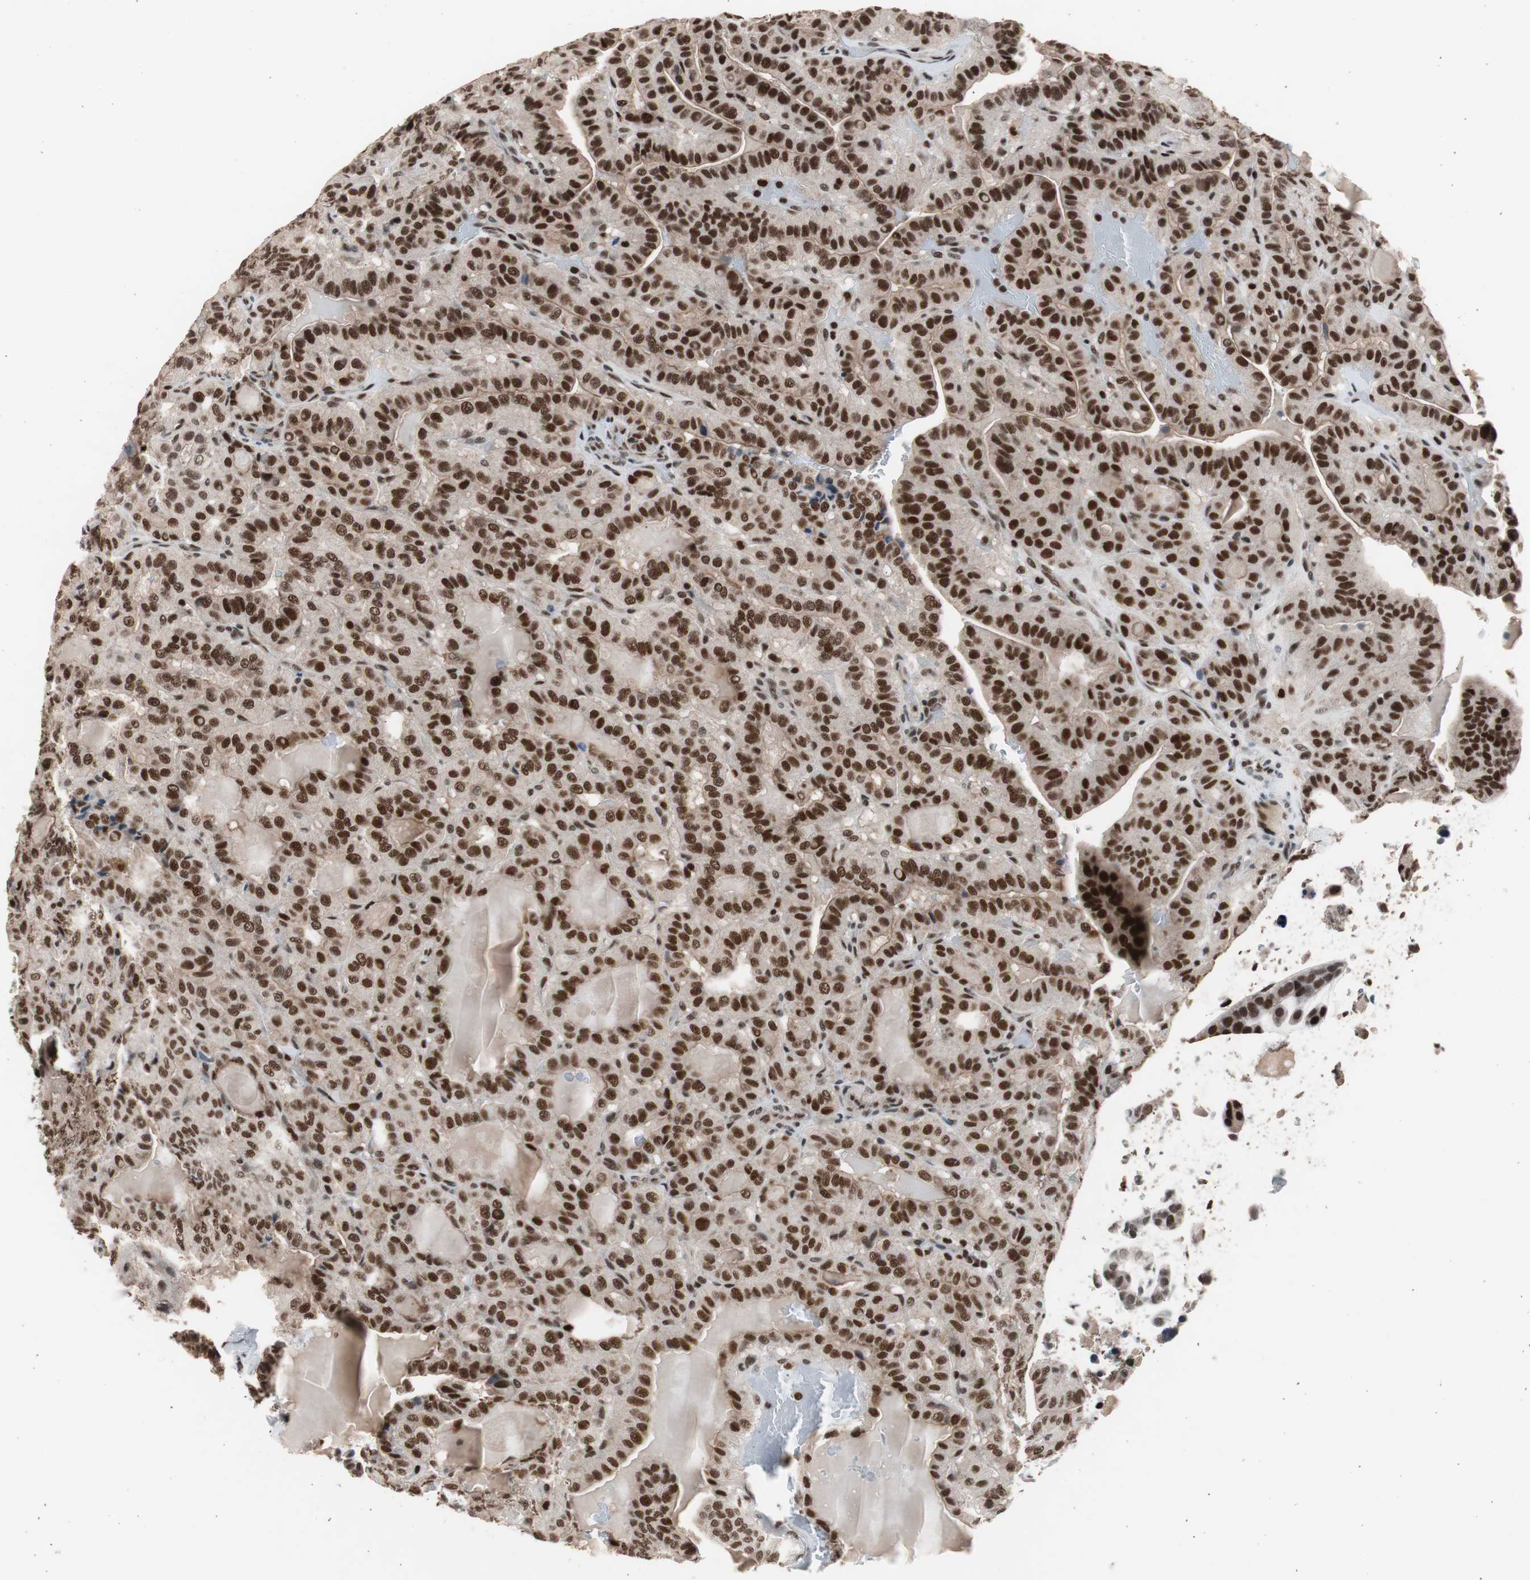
{"staining": {"intensity": "strong", "quantity": ">75%", "location": "nuclear"}, "tissue": "thyroid cancer", "cell_type": "Tumor cells", "image_type": "cancer", "snomed": [{"axis": "morphology", "description": "Papillary adenocarcinoma, NOS"}, {"axis": "topography", "description": "Thyroid gland"}], "caption": "Thyroid cancer (papillary adenocarcinoma) tissue demonstrates strong nuclear staining in about >75% of tumor cells, visualized by immunohistochemistry.", "gene": "RPA1", "patient": {"sex": "male", "age": 77}}